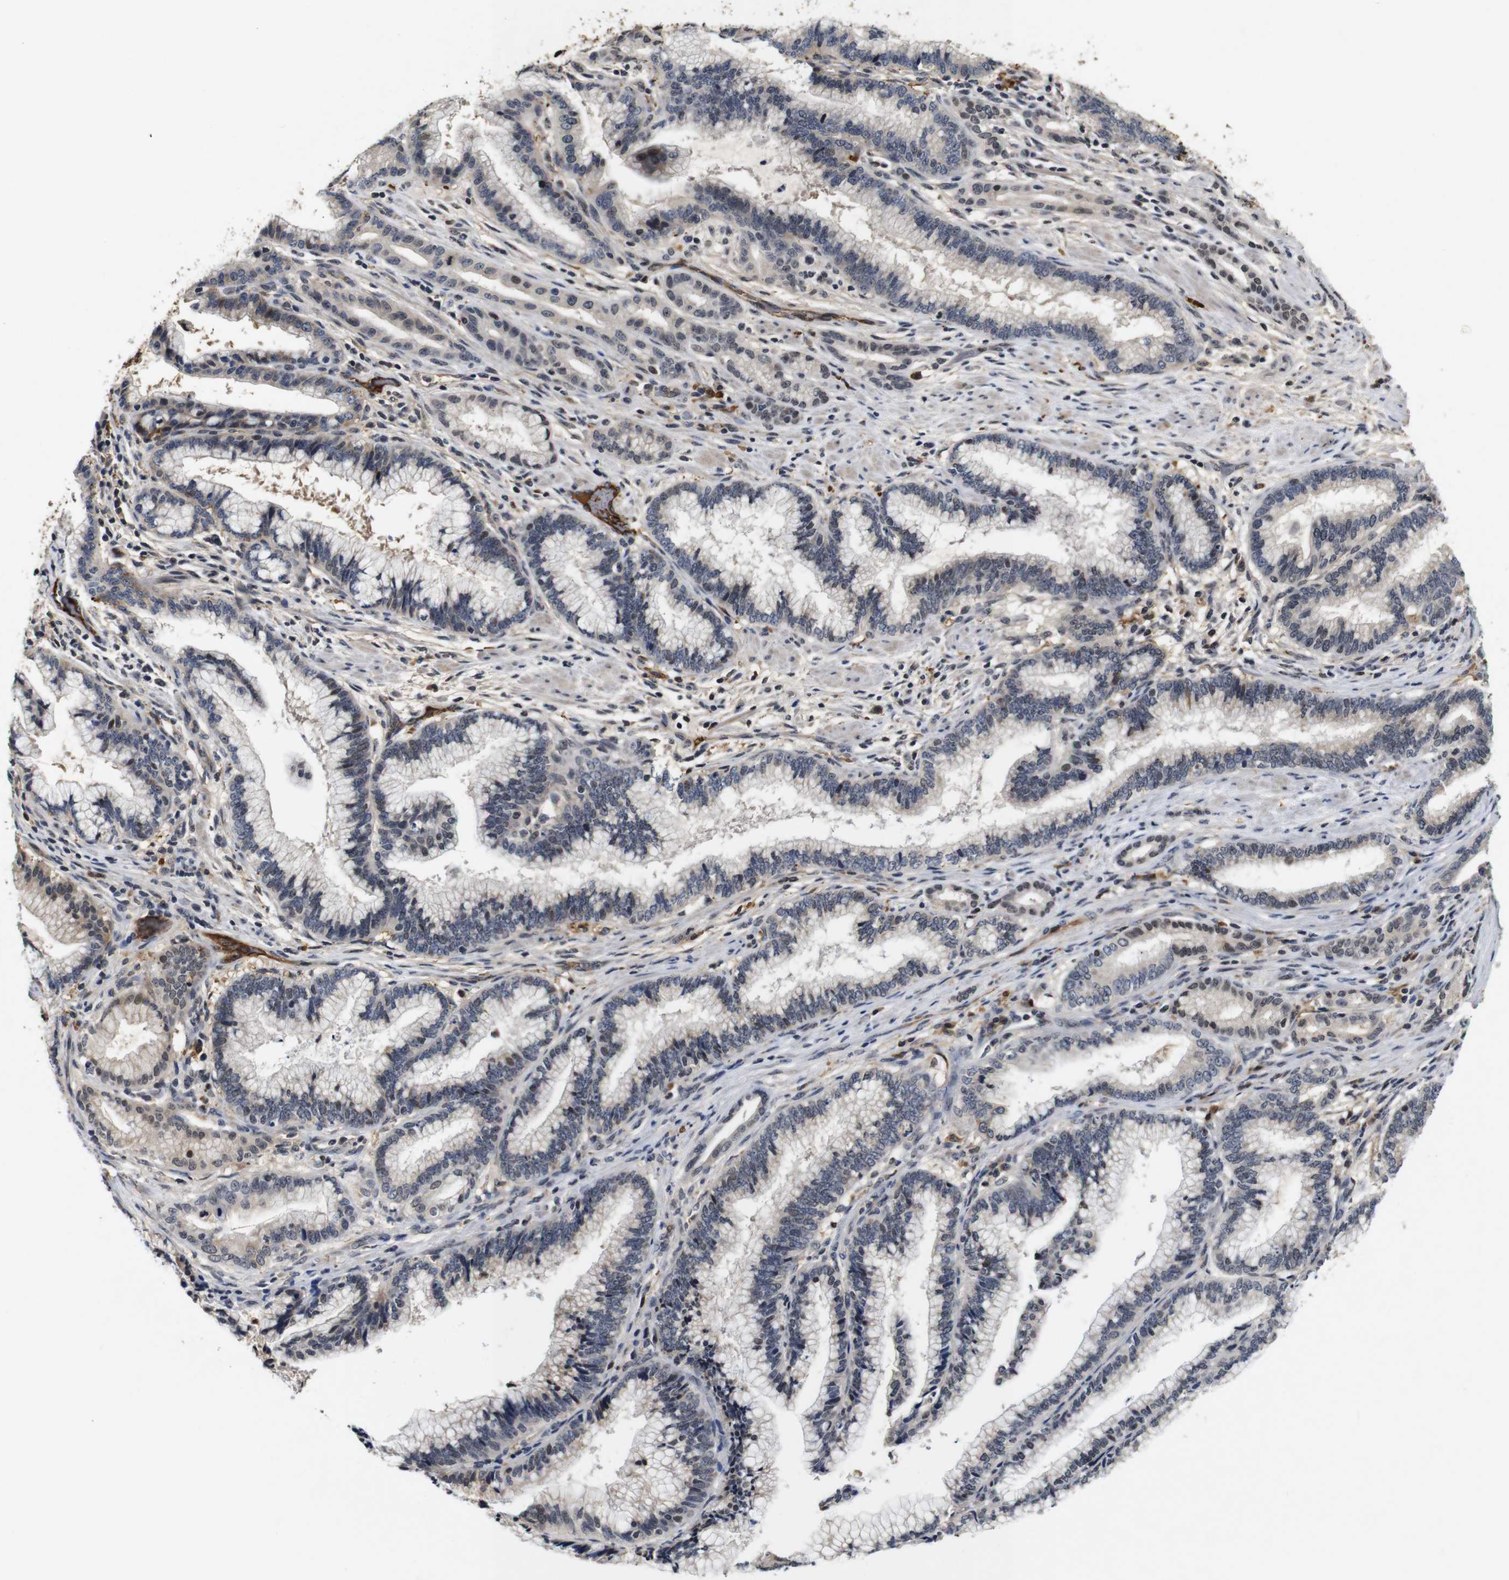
{"staining": {"intensity": "negative", "quantity": "none", "location": "none"}, "tissue": "pancreatic cancer", "cell_type": "Tumor cells", "image_type": "cancer", "snomed": [{"axis": "morphology", "description": "Adenocarcinoma, NOS"}, {"axis": "topography", "description": "Pancreas"}], "caption": "IHC of pancreatic cancer demonstrates no staining in tumor cells. (DAB immunohistochemistry, high magnification).", "gene": "MYC", "patient": {"sex": "female", "age": 64}}